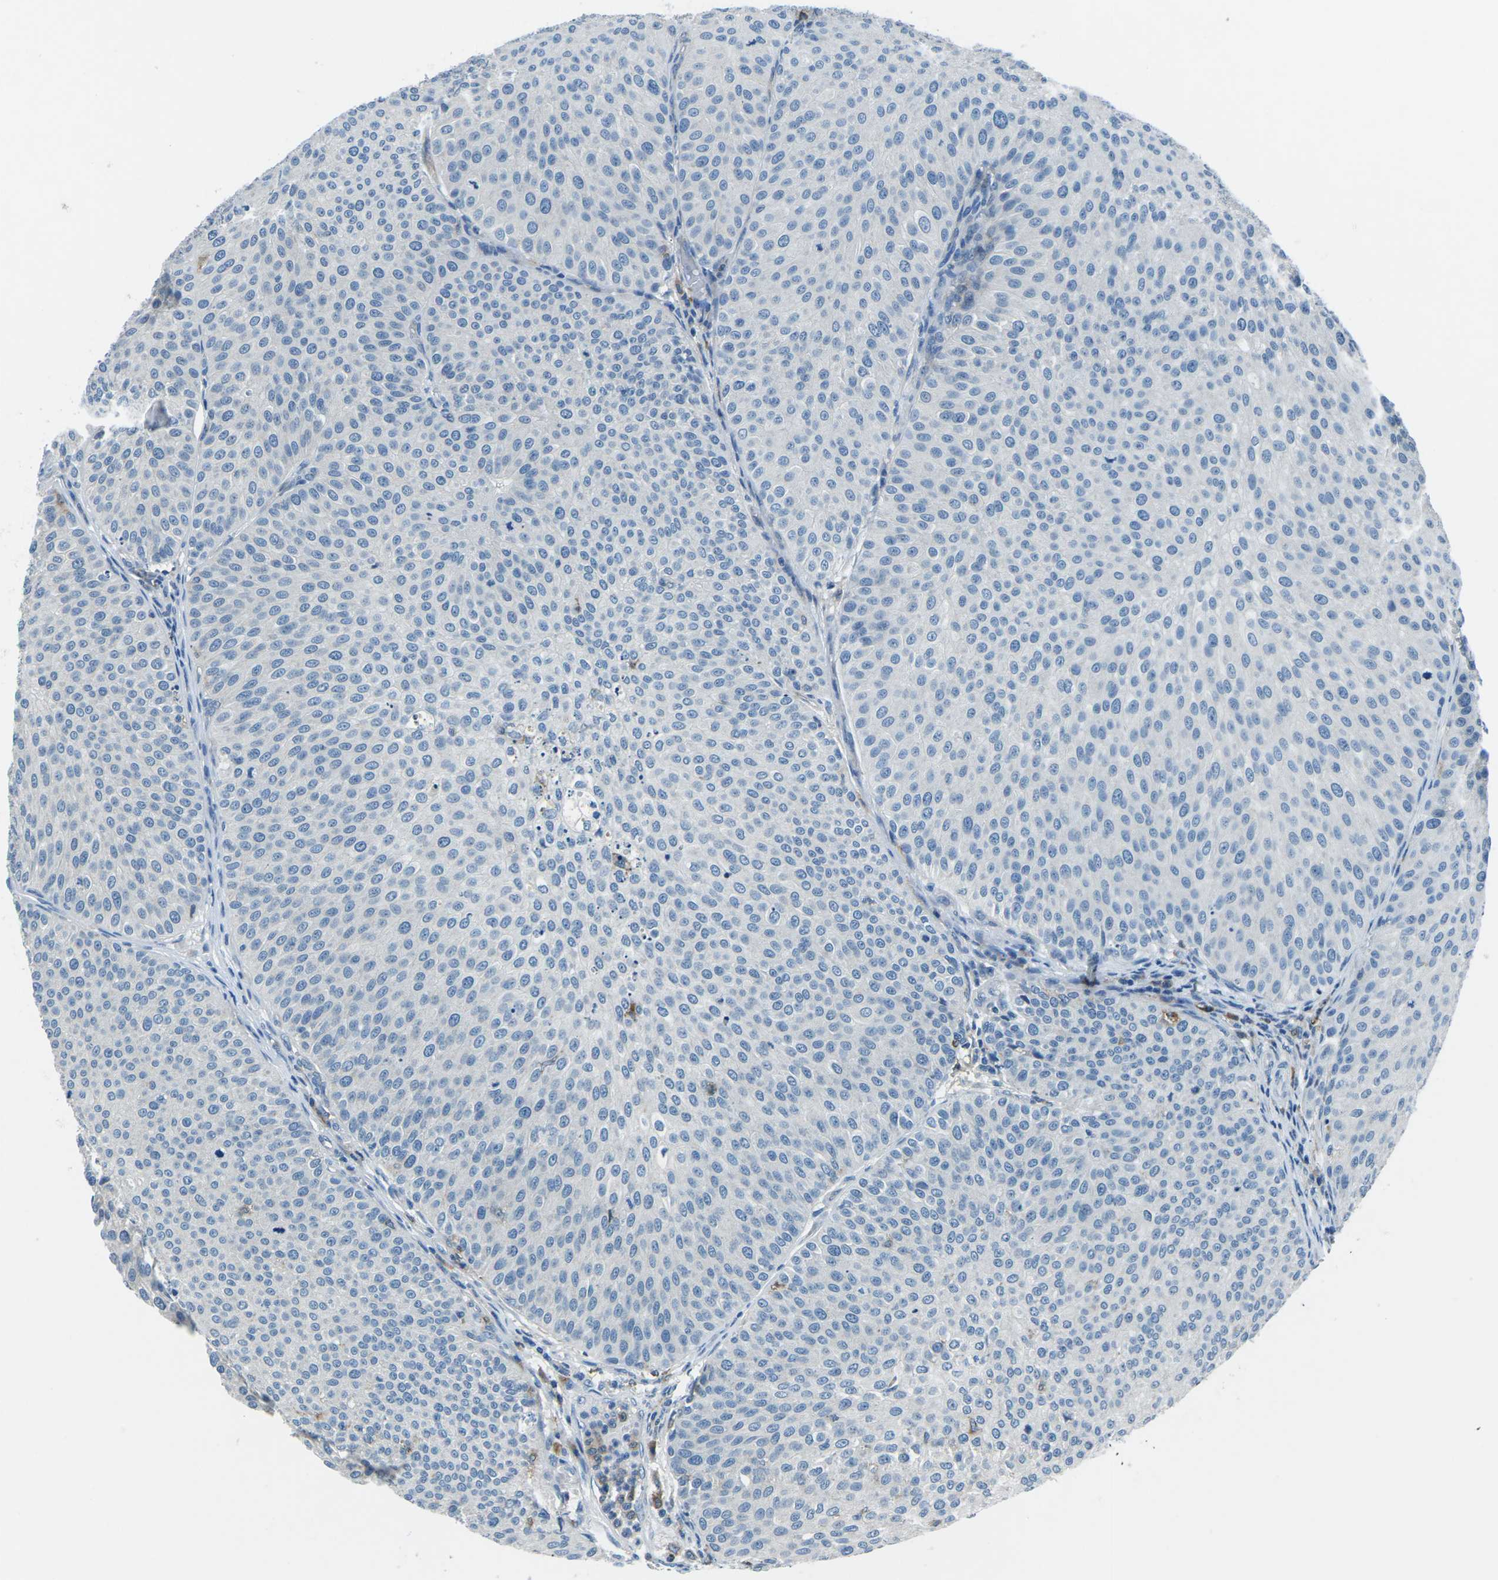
{"staining": {"intensity": "negative", "quantity": "none", "location": "none"}, "tissue": "urothelial cancer", "cell_type": "Tumor cells", "image_type": "cancer", "snomed": [{"axis": "morphology", "description": "Urothelial carcinoma, Low grade"}, {"axis": "topography", "description": "Smooth muscle"}, {"axis": "topography", "description": "Urinary bladder"}], "caption": "Immunohistochemical staining of urothelial cancer exhibits no significant expression in tumor cells. (DAB (3,3'-diaminobenzidine) immunohistochemistry (IHC) with hematoxylin counter stain).", "gene": "CD1D", "patient": {"sex": "male", "age": 60}}